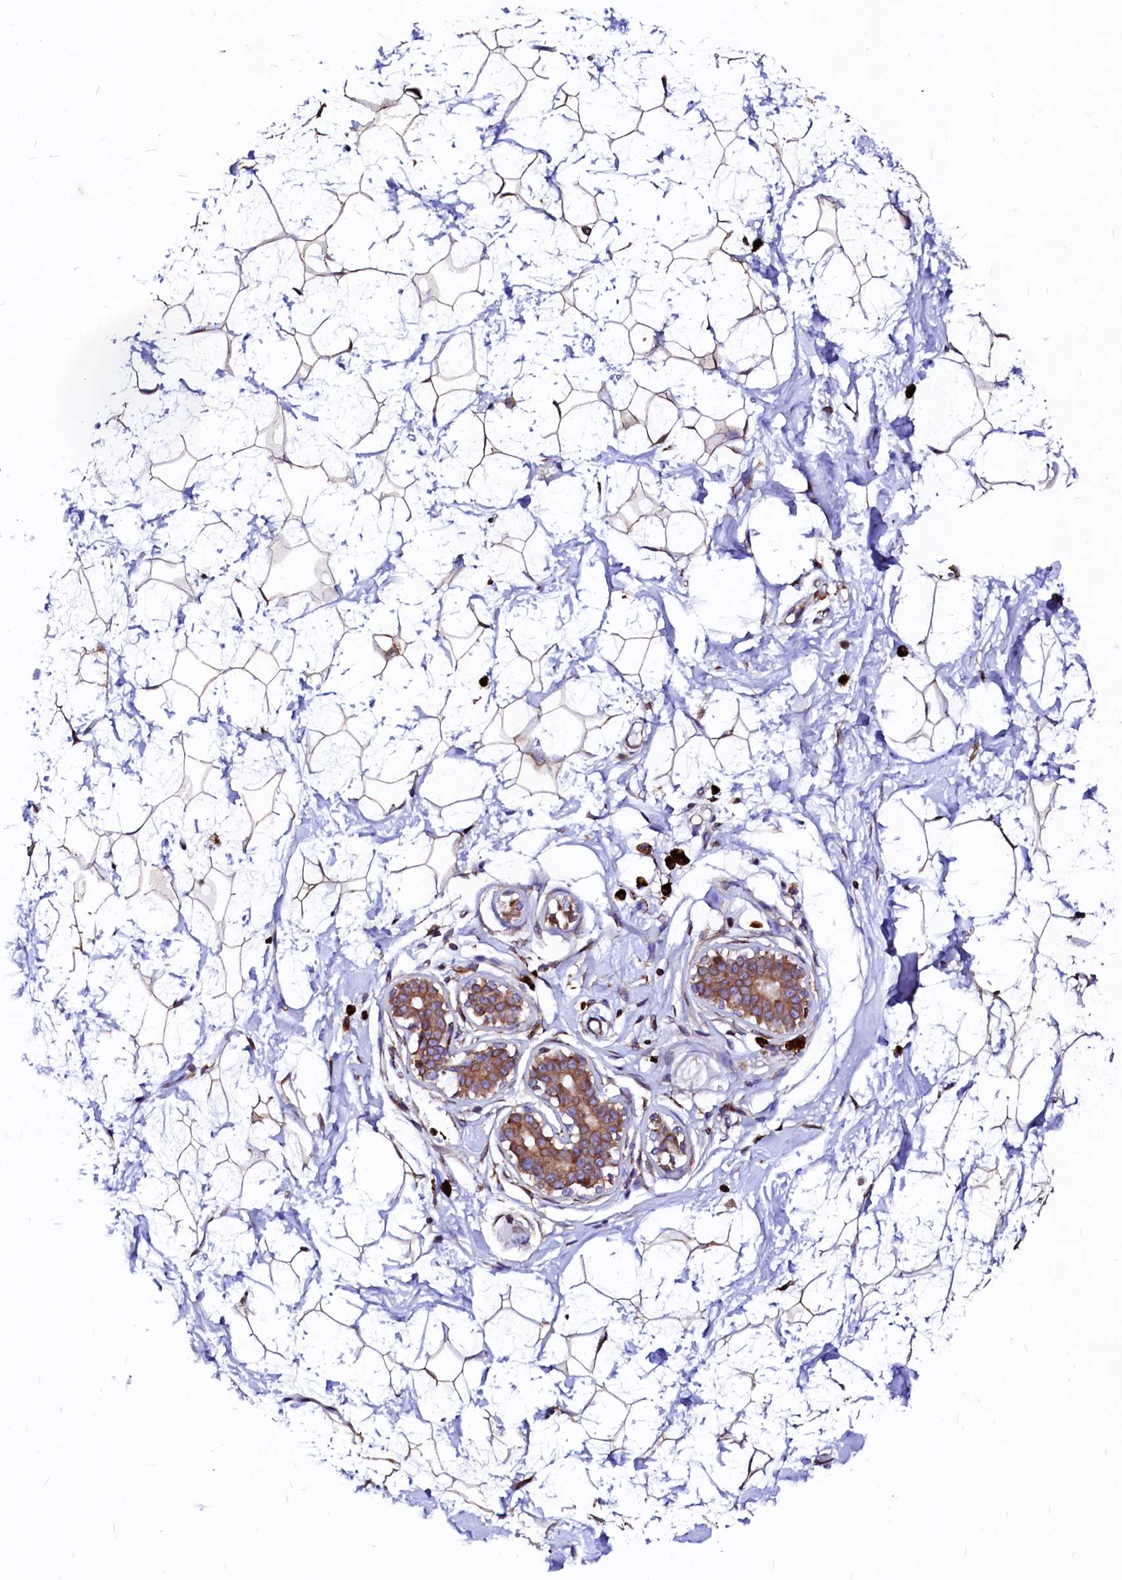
{"staining": {"intensity": "negative", "quantity": "none", "location": "none"}, "tissue": "breast", "cell_type": "Adipocytes", "image_type": "normal", "snomed": [{"axis": "morphology", "description": "Normal tissue, NOS"}, {"axis": "morphology", "description": "Adenoma, NOS"}, {"axis": "topography", "description": "Breast"}], "caption": "Breast was stained to show a protein in brown. There is no significant expression in adipocytes. The staining is performed using DAB brown chromogen with nuclei counter-stained in using hematoxylin.", "gene": "DERL1", "patient": {"sex": "female", "age": 23}}